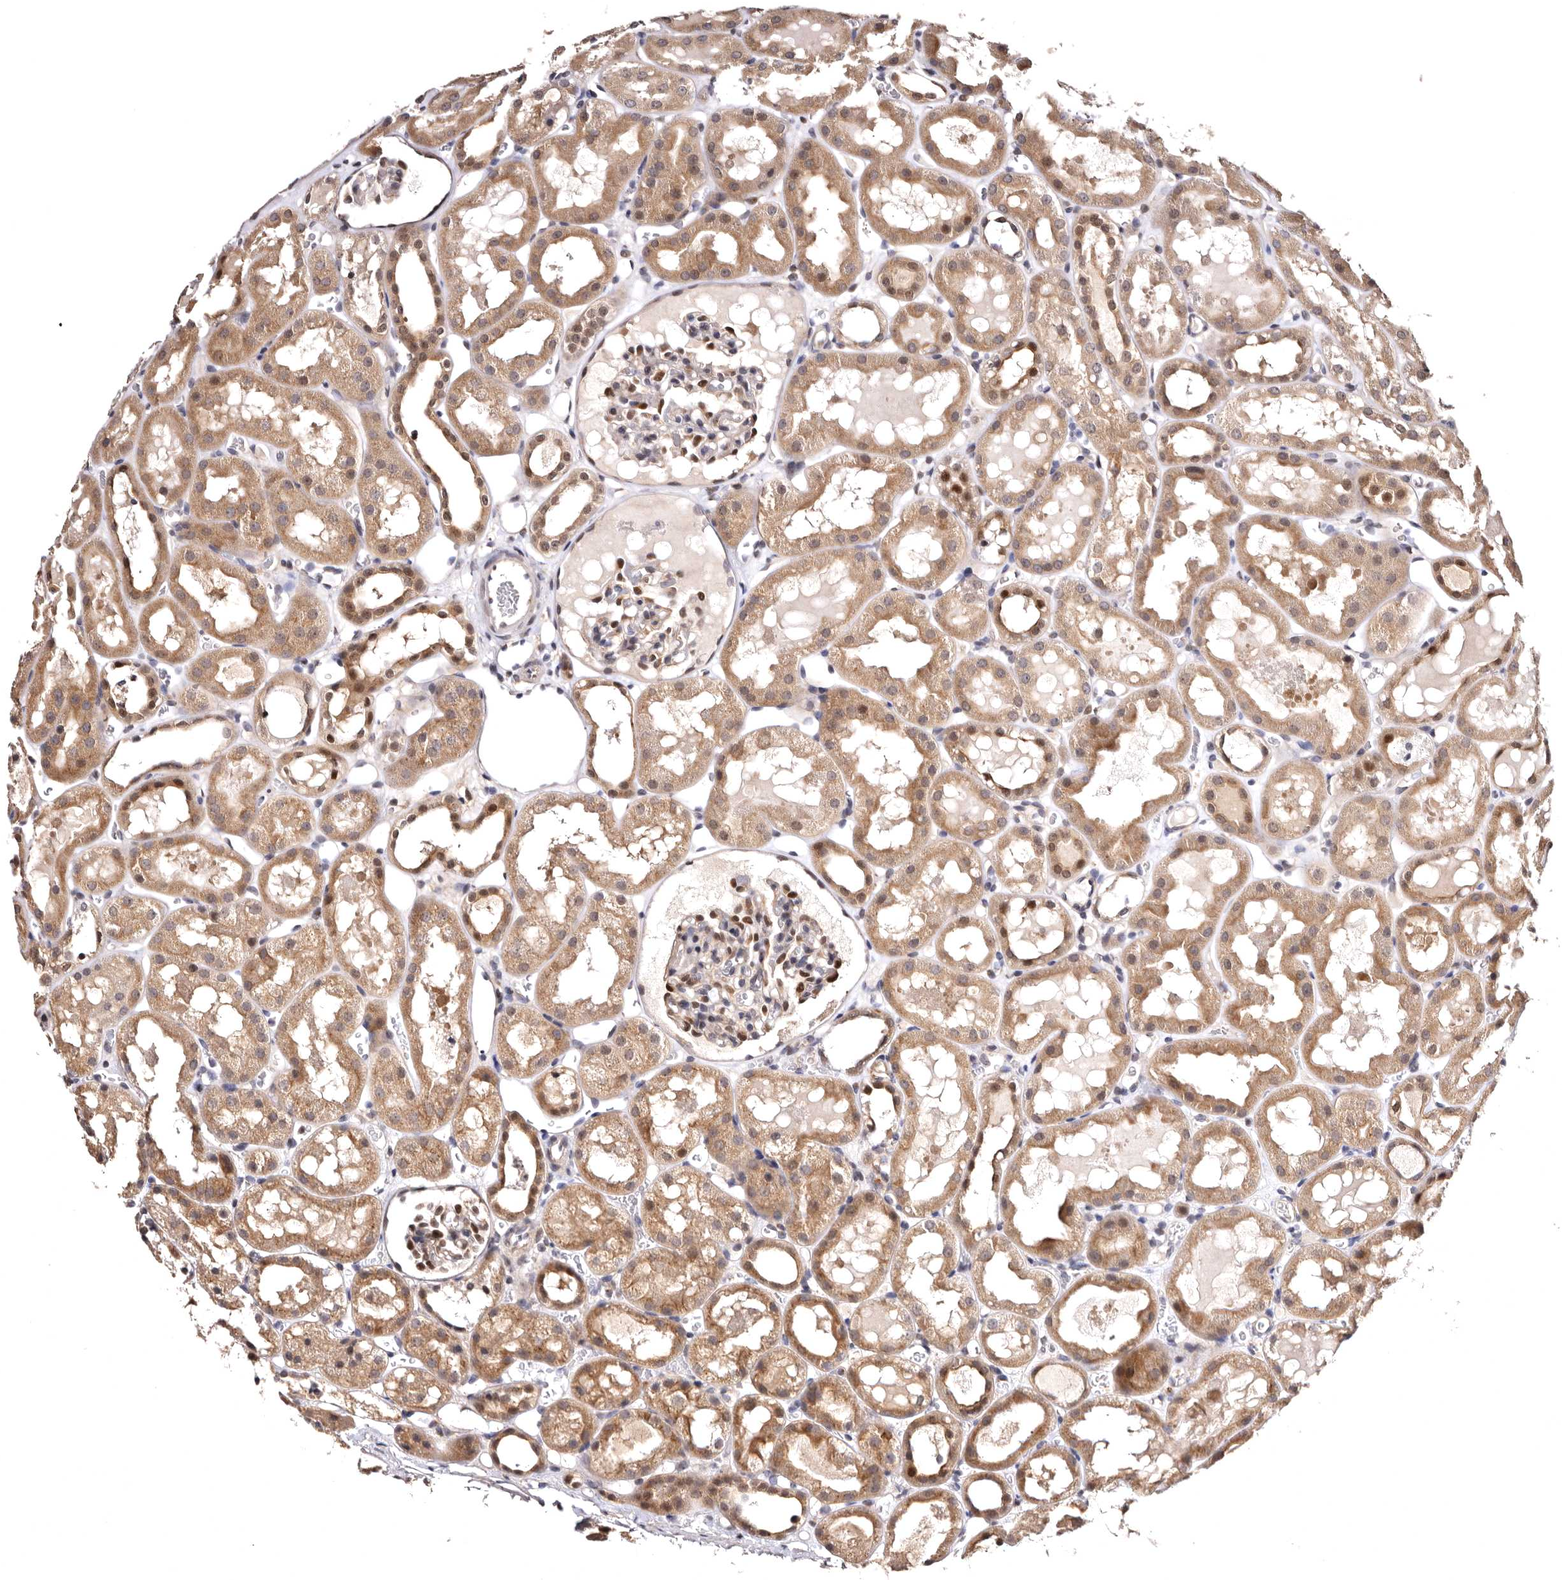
{"staining": {"intensity": "moderate", "quantity": "25%-75%", "location": "nuclear"}, "tissue": "kidney", "cell_type": "Cells in glomeruli", "image_type": "normal", "snomed": [{"axis": "morphology", "description": "Normal tissue, NOS"}, {"axis": "topography", "description": "Kidney"}, {"axis": "topography", "description": "Urinary bladder"}], "caption": "IHC histopathology image of benign kidney: human kidney stained using immunohistochemistry (IHC) demonstrates medium levels of moderate protein expression localized specifically in the nuclear of cells in glomeruli, appearing as a nuclear brown color.", "gene": "FAM91A1", "patient": {"sex": "male", "age": 16}}